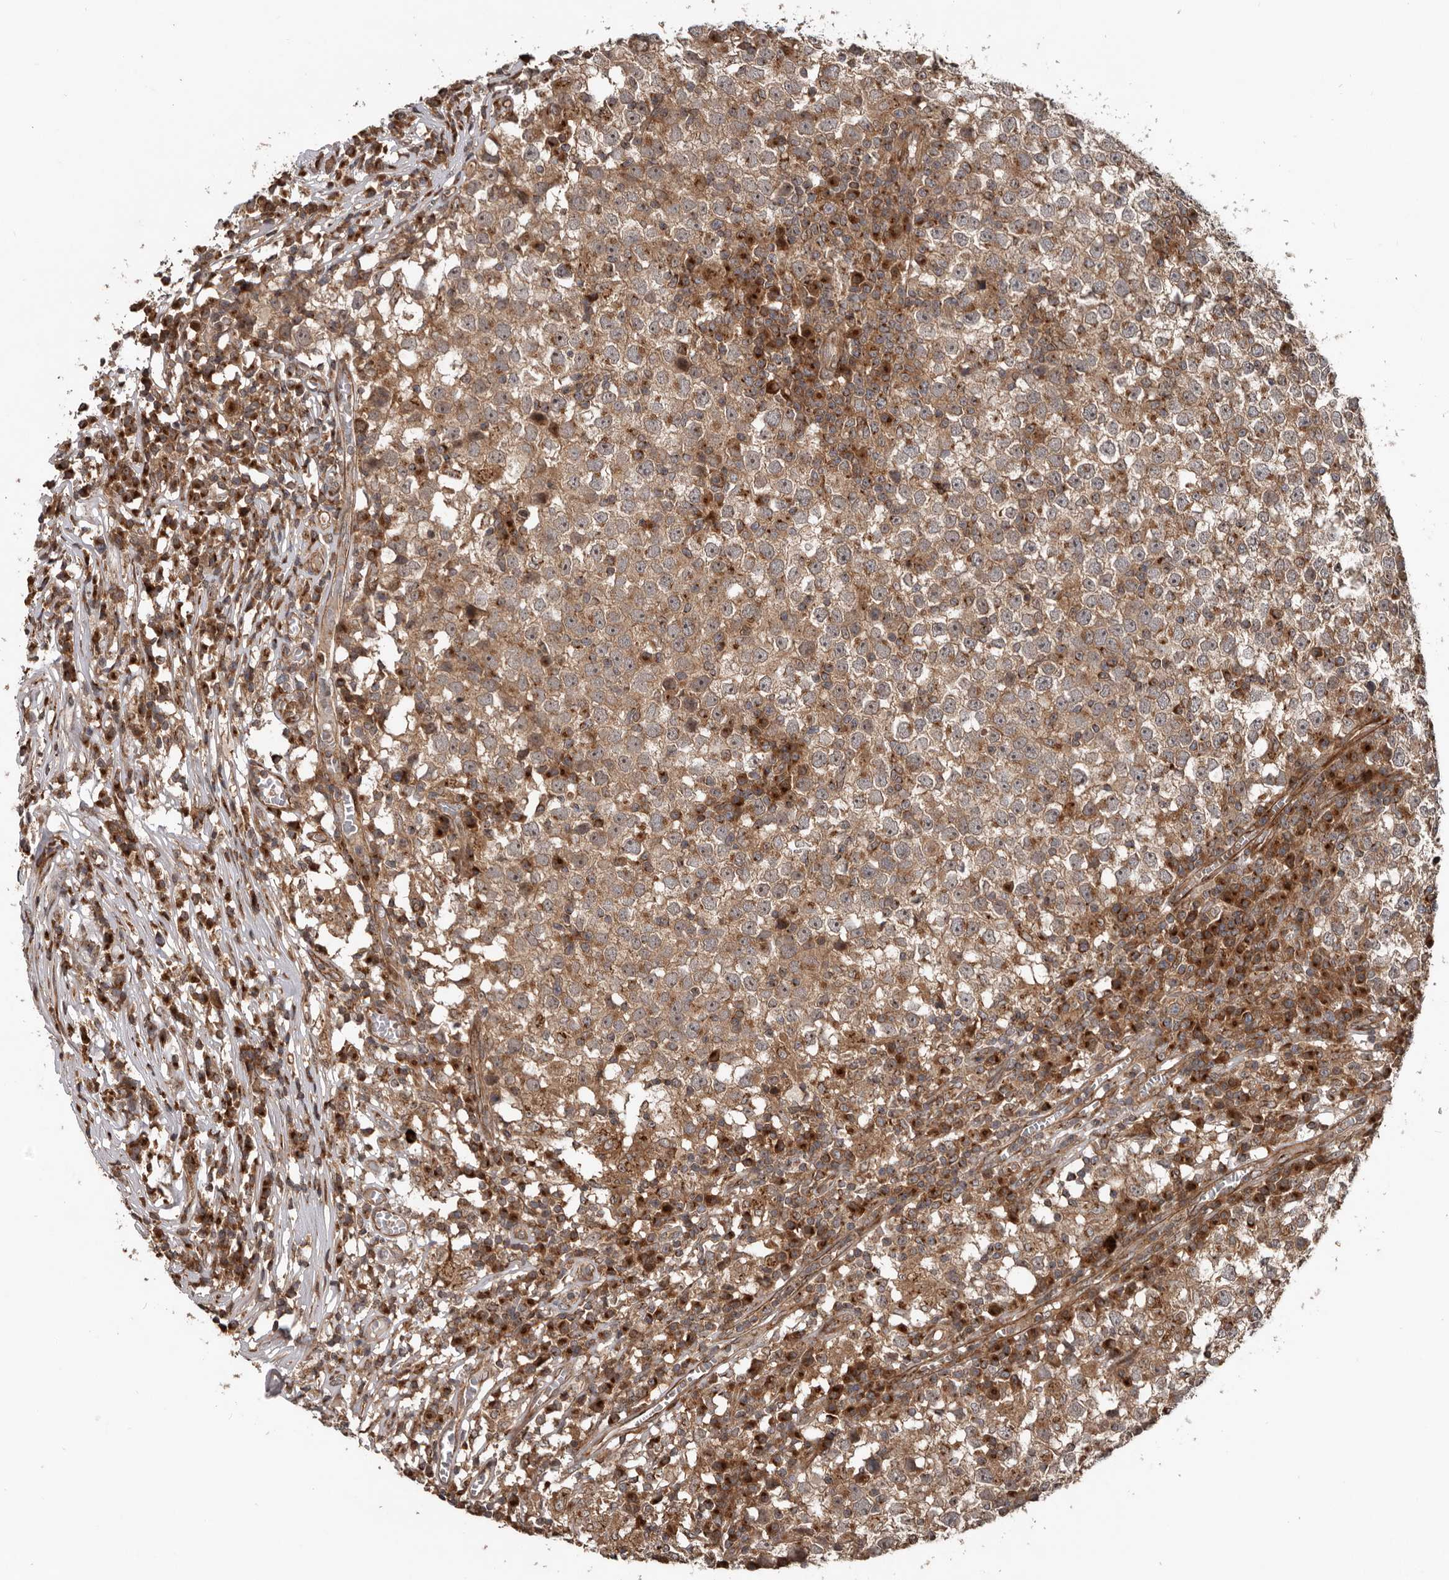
{"staining": {"intensity": "moderate", "quantity": ">75%", "location": "cytoplasmic/membranous,nuclear"}, "tissue": "testis cancer", "cell_type": "Tumor cells", "image_type": "cancer", "snomed": [{"axis": "morphology", "description": "Seminoma, NOS"}, {"axis": "topography", "description": "Testis"}], "caption": "The immunohistochemical stain labels moderate cytoplasmic/membranous and nuclear expression in tumor cells of seminoma (testis) tissue.", "gene": "CCDC190", "patient": {"sex": "male", "age": 65}}